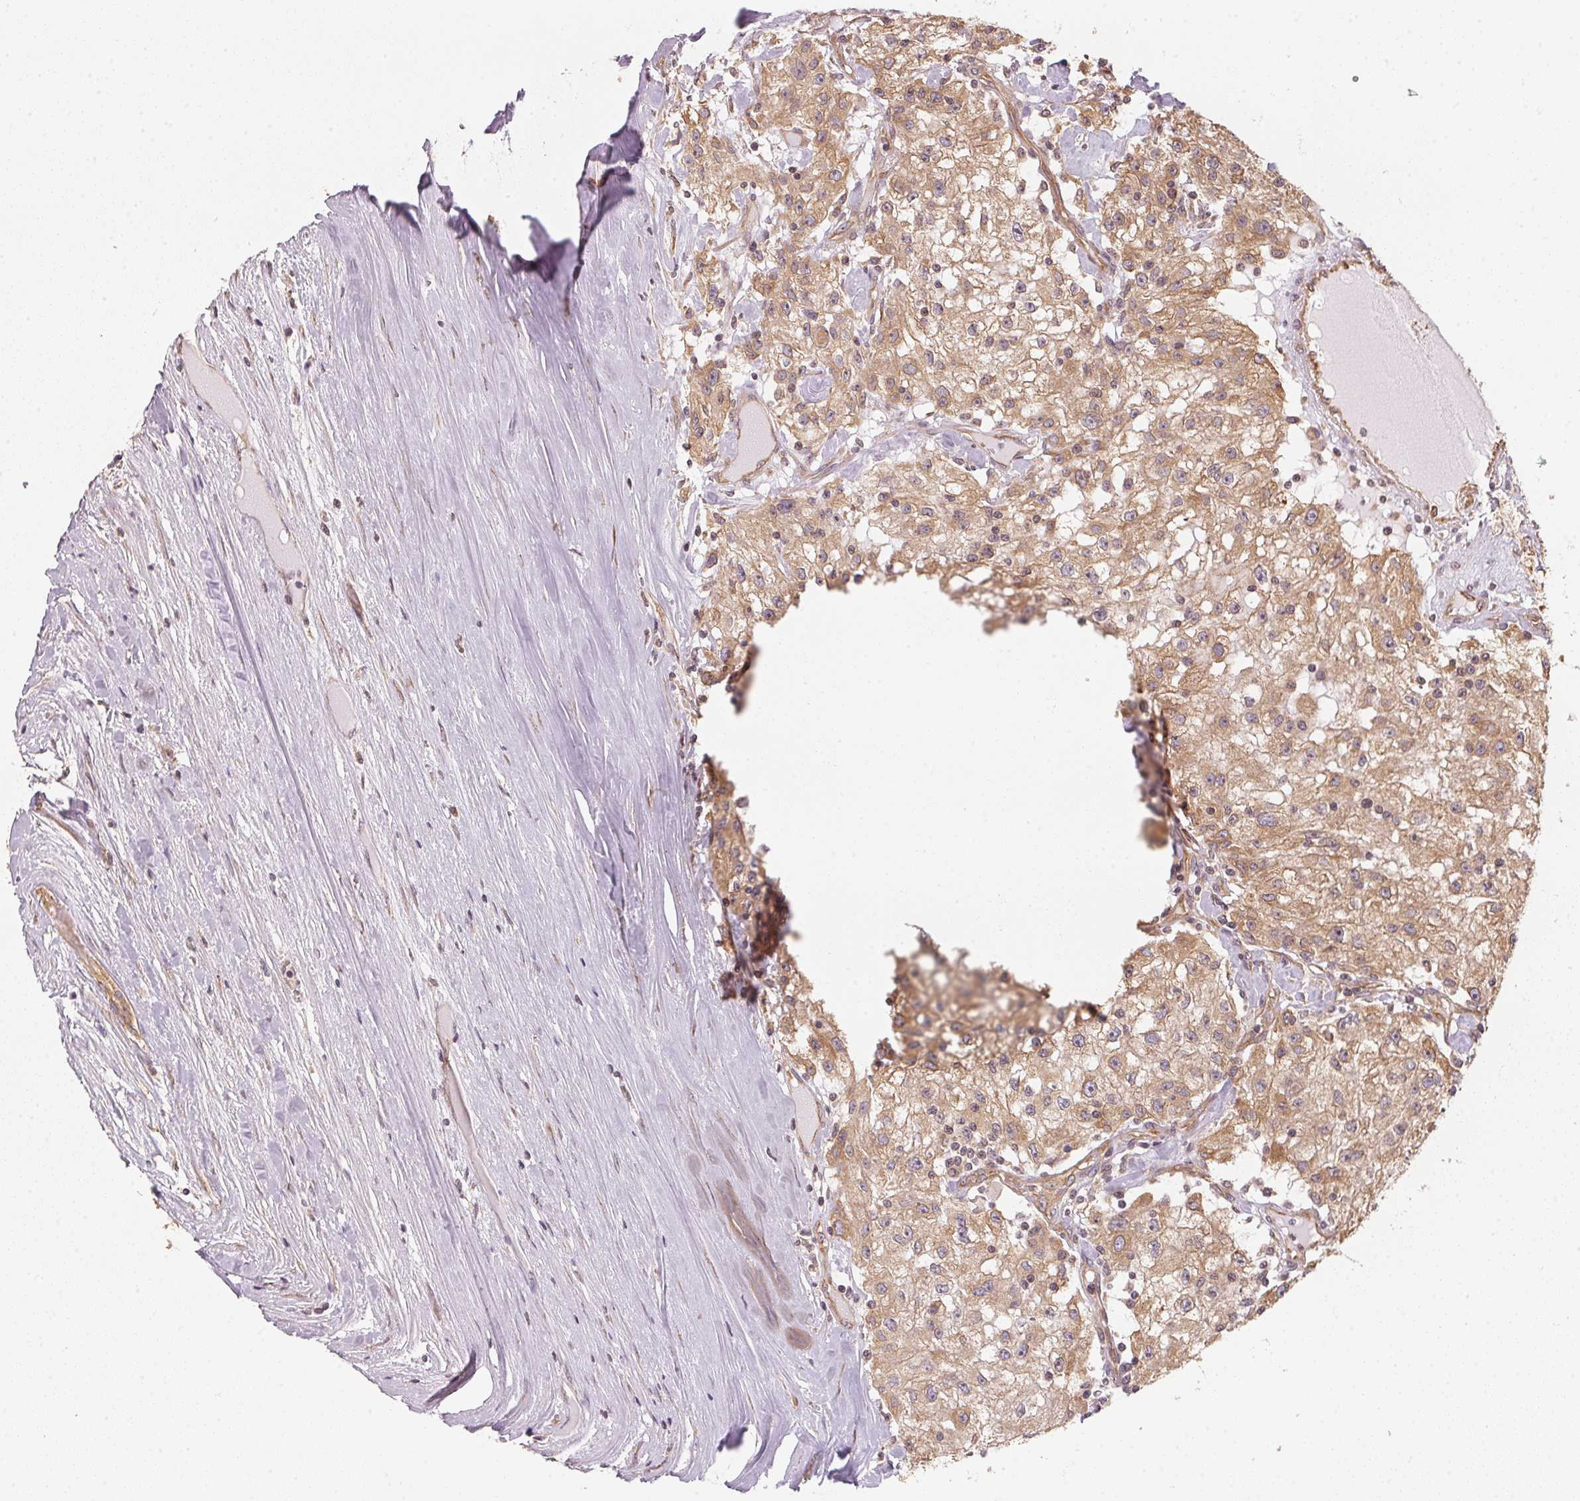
{"staining": {"intensity": "moderate", "quantity": ">75%", "location": "cytoplasmic/membranous"}, "tissue": "renal cancer", "cell_type": "Tumor cells", "image_type": "cancer", "snomed": [{"axis": "morphology", "description": "Adenocarcinoma, NOS"}, {"axis": "topography", "description": "Kidney"}], "caption": "Protein expression analysis of adenocarcinoma (renal) exhibits moderate cytoplasmic/membranous positivity in approximately >75% of tumor cells. The protein is stained brown, and the nuclei are stained in blue (DAB (3,3'-diaminobenzidine) IHC with brightfield microscopy, high magnification).", "gene": "STRN4", "patient": {"sex": "female", "age": 67}}